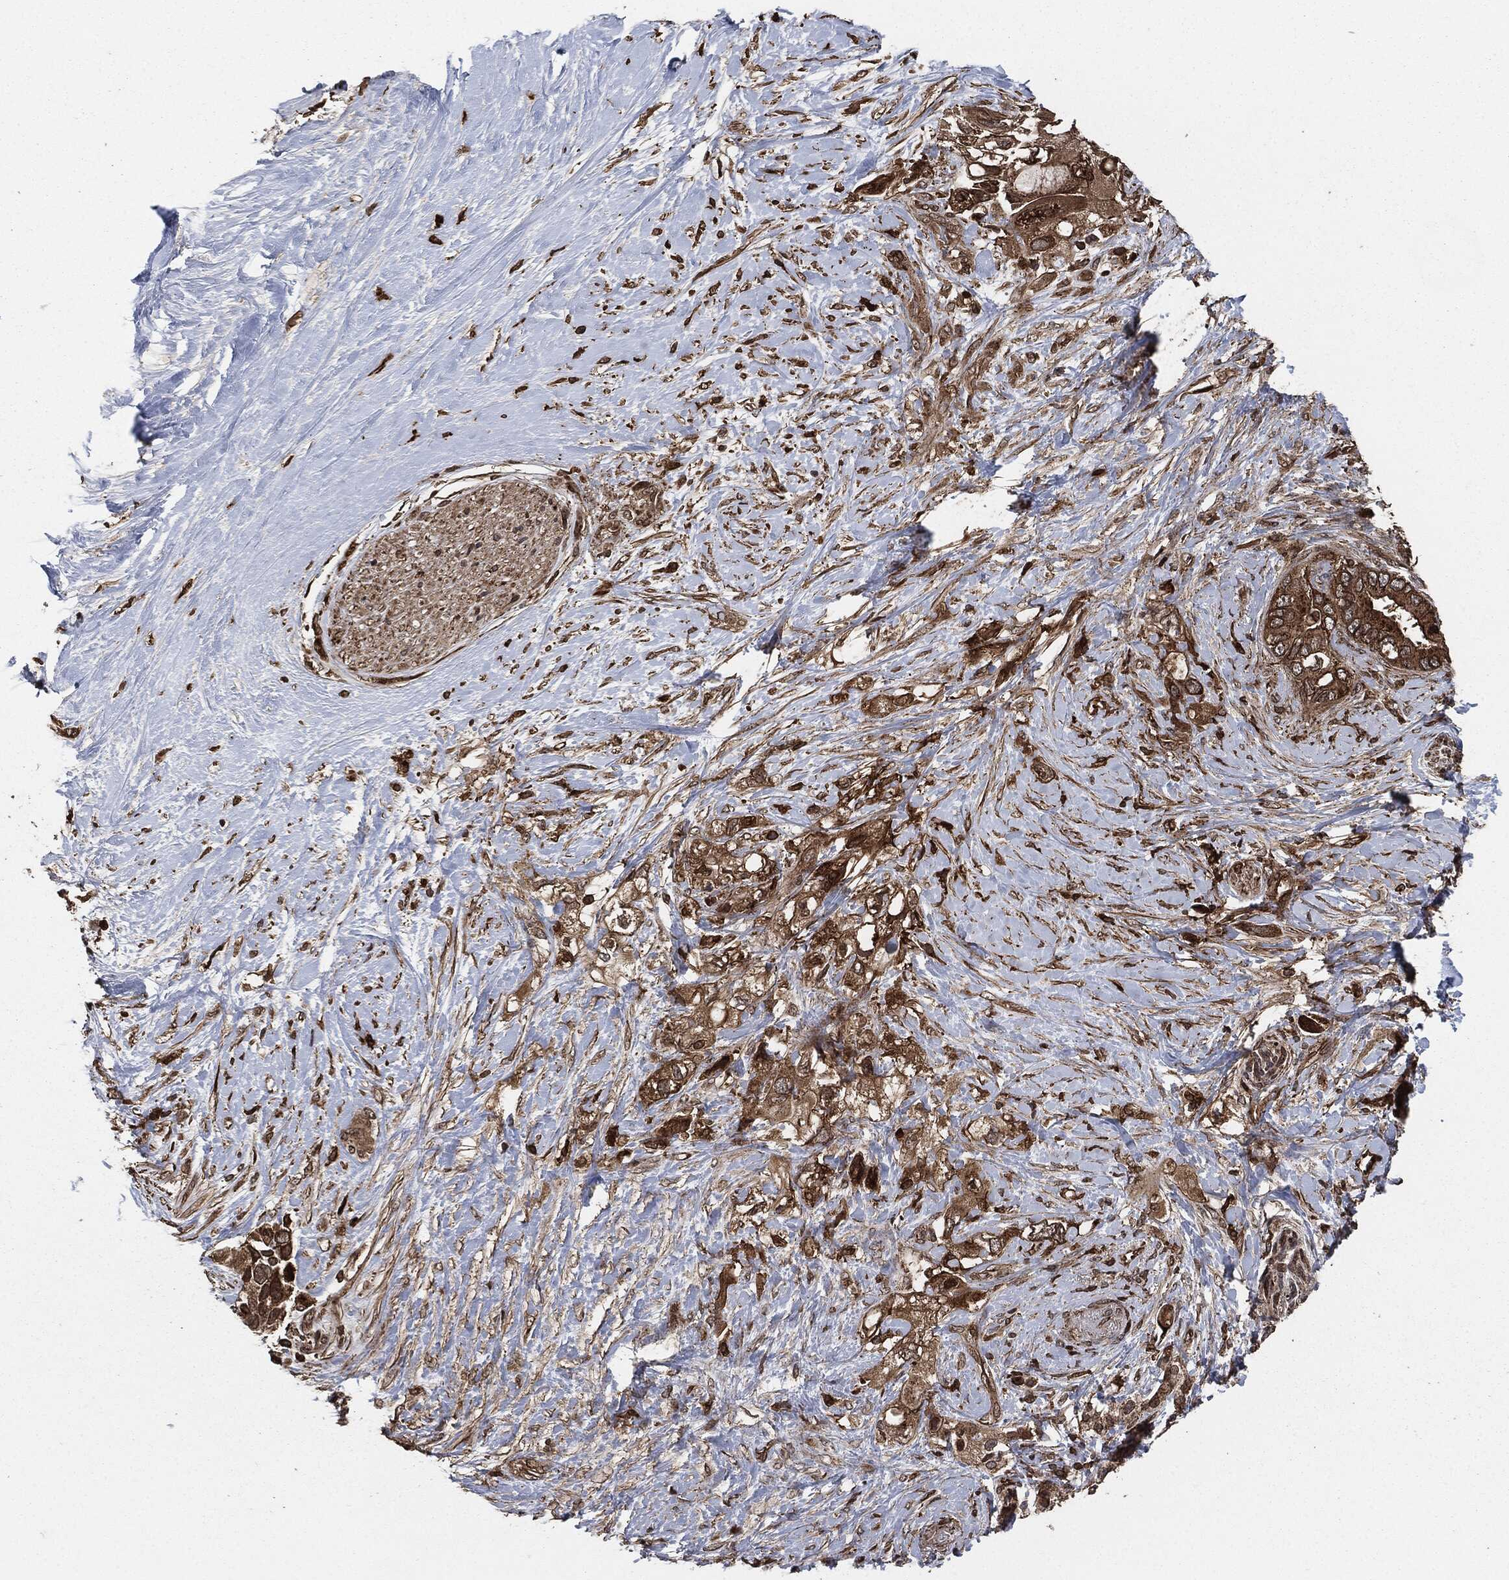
{"staining": {"intensity": "strong", "quantity": ">75%", "location": "cytoplasmic/membranous"}, "tissue": "pancreatic cancer", "cell_type": "Tumor cells", "image_type": "cancer", "snomed": [{"axis": "morphology", "description": "Adenocarcinoma, NOS"}, {"axis": "topography", "description": "Pancreas"}], "caption": "Approximately >75% of tumor cells in pancreatic cancer (adenocarcinoma) demonstrate strong cytoplasmic/membranous protein staining as visualized by brown immunohistochemical staining.", "gene": "IFIT1", "patient": {"sex": "female", "age": 56}}